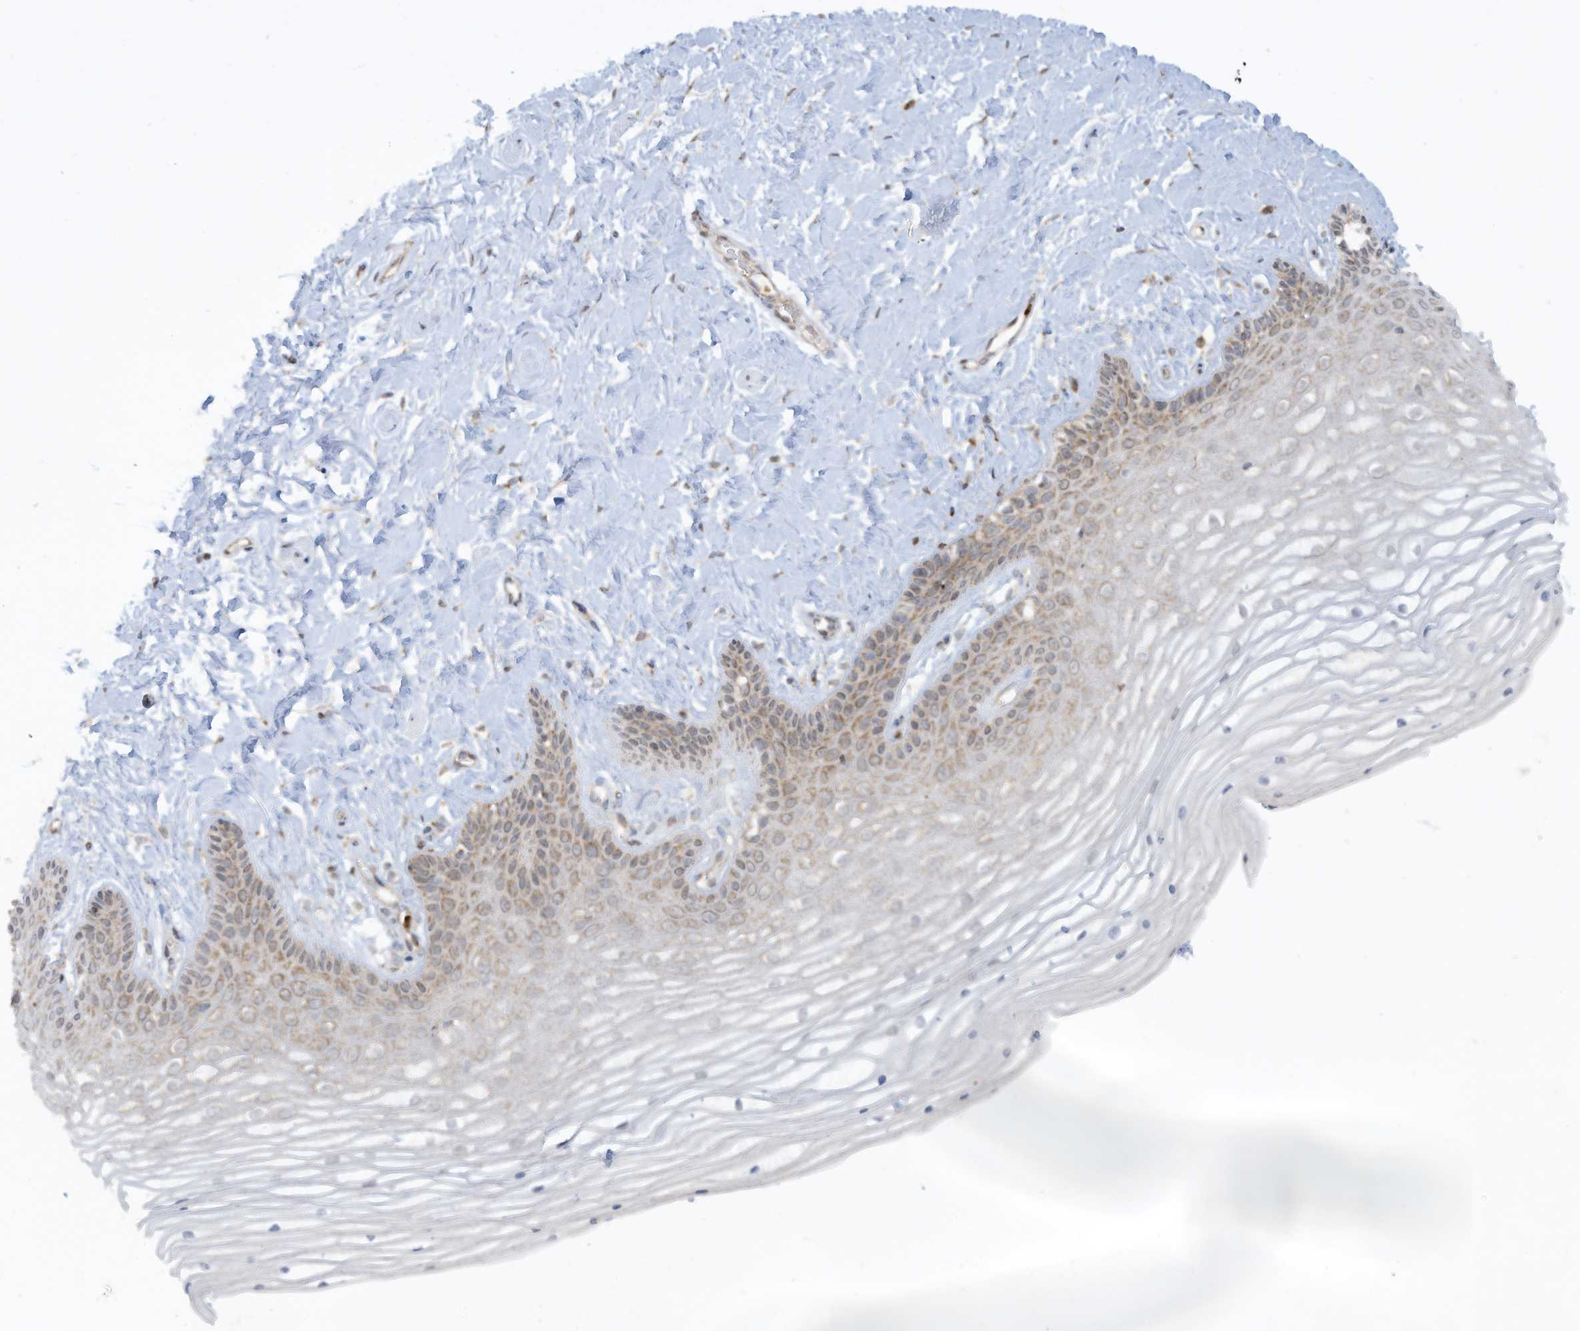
{"staining": {"intensity": "moderate", "quantity": ">75%", "location": "cytoplasmic/membranous"}, "tissue": "vagina", "cell_type": "Squamous epithelial cells", "image_type": "normal", "snomed": [{"axis": "morphology", "description": "Normal tissue, NOS"}, {"axis": "topography", "description": "Vagina"}, {"axis": "topography", "description": "Cervix"}], "caption": "A brown stain highlights moderate cytoplasmic/membranous positivity of a protein in squamous epithelial cells of normal vagina.", "gene": "CHRNA4", "patient": {"sex": "female", "age": 40}}